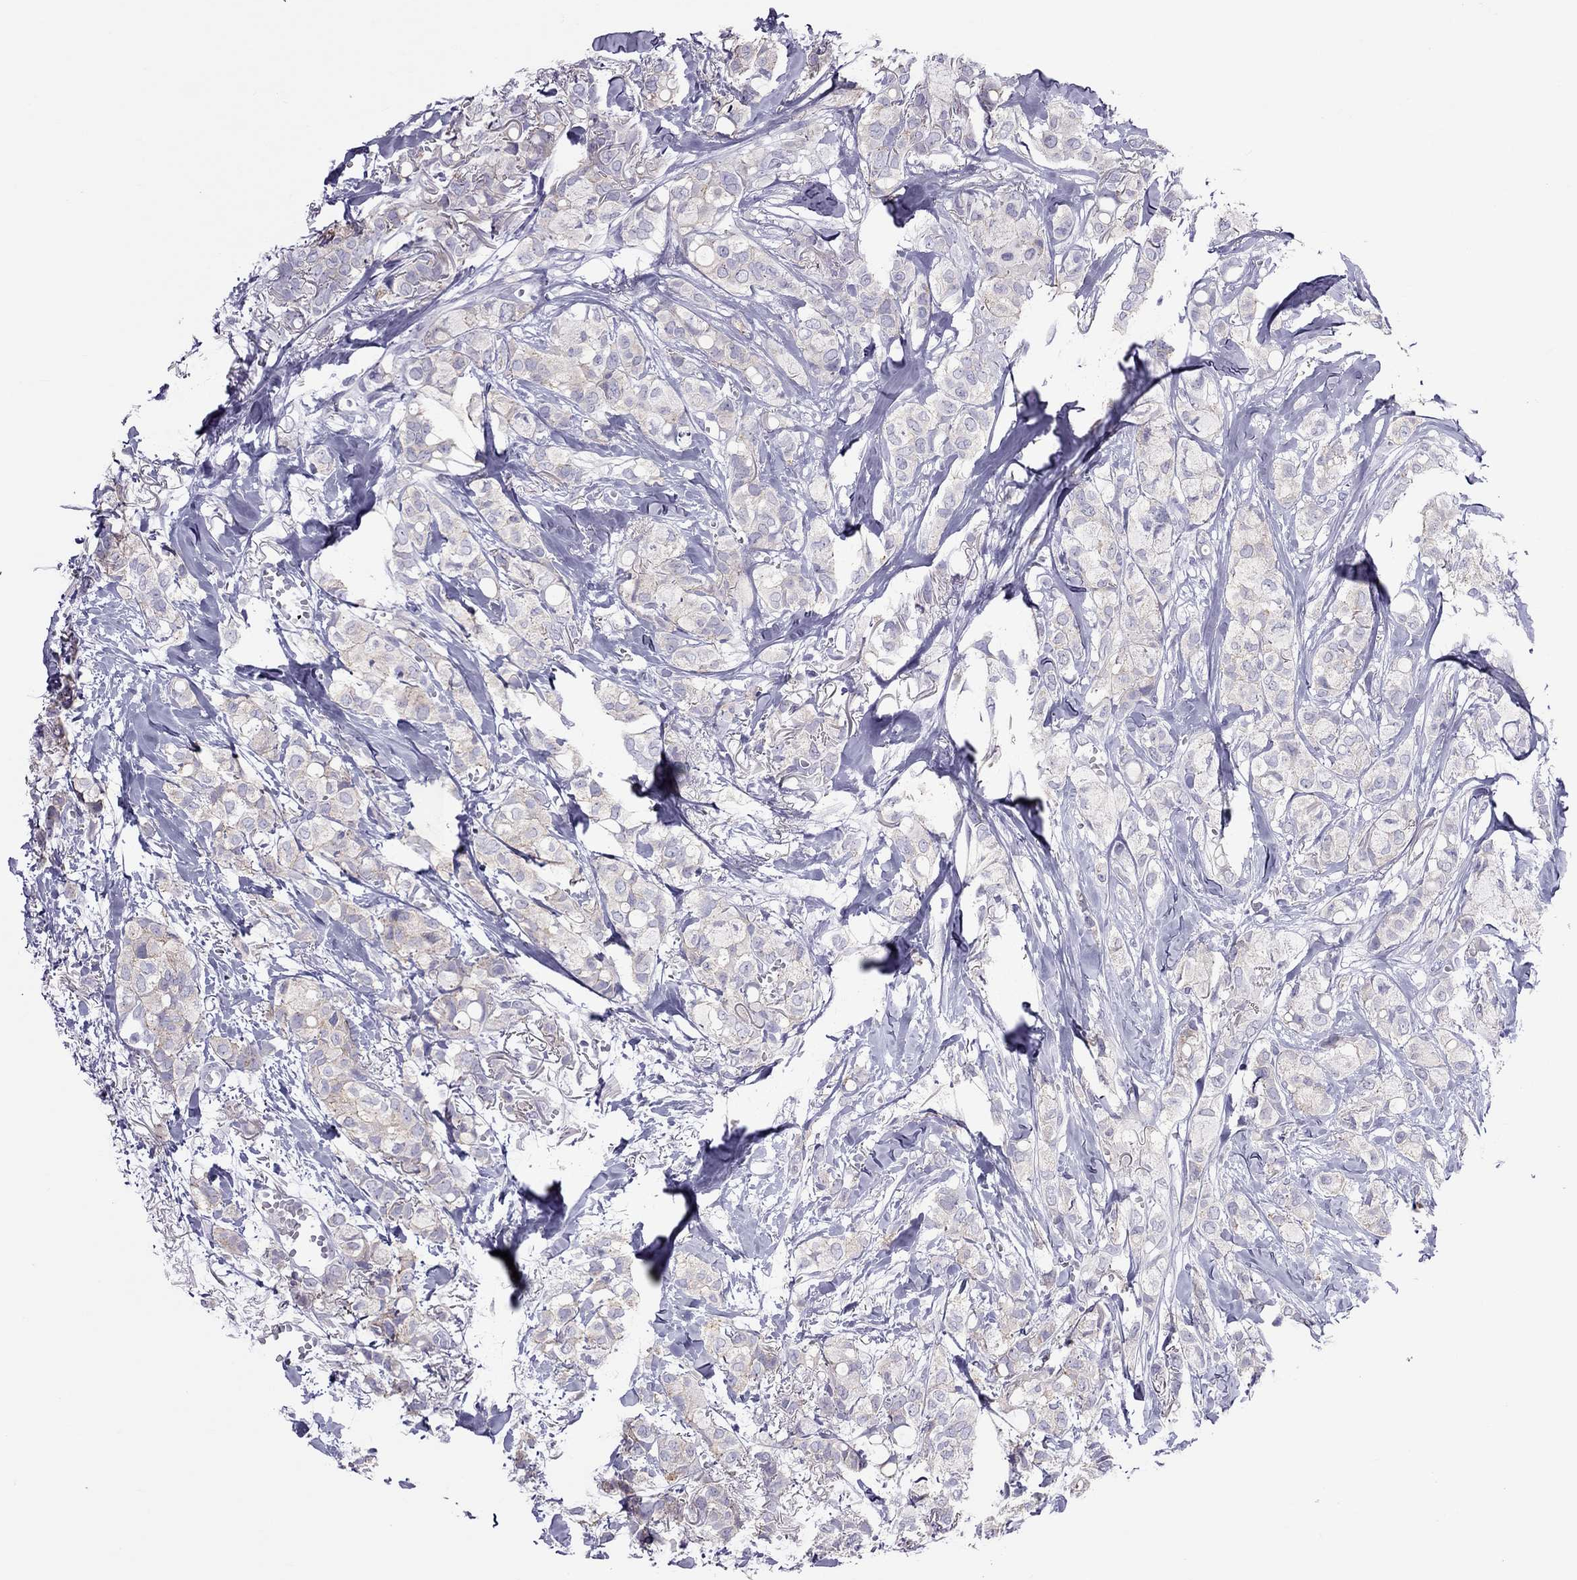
{"staining": {"intensity": "weak", "quantity": "<25%", "location": "cytoplasmic/membranous"}, "tissue": "breast cancer", "cell_type": "Tumor cells", "image_type": "cancer", "snomed": [{"axis": "morphology", "description": "Duct carcinoma"}, {"axis": "topography", "description": "Breast"}], "caption": "Micrograph shows no significant protein staining in tumor cells of breast cancer (invasive ductal carcinoma).", "gene": "TEX14", "patient": {"sex": "female", "age": 85}}